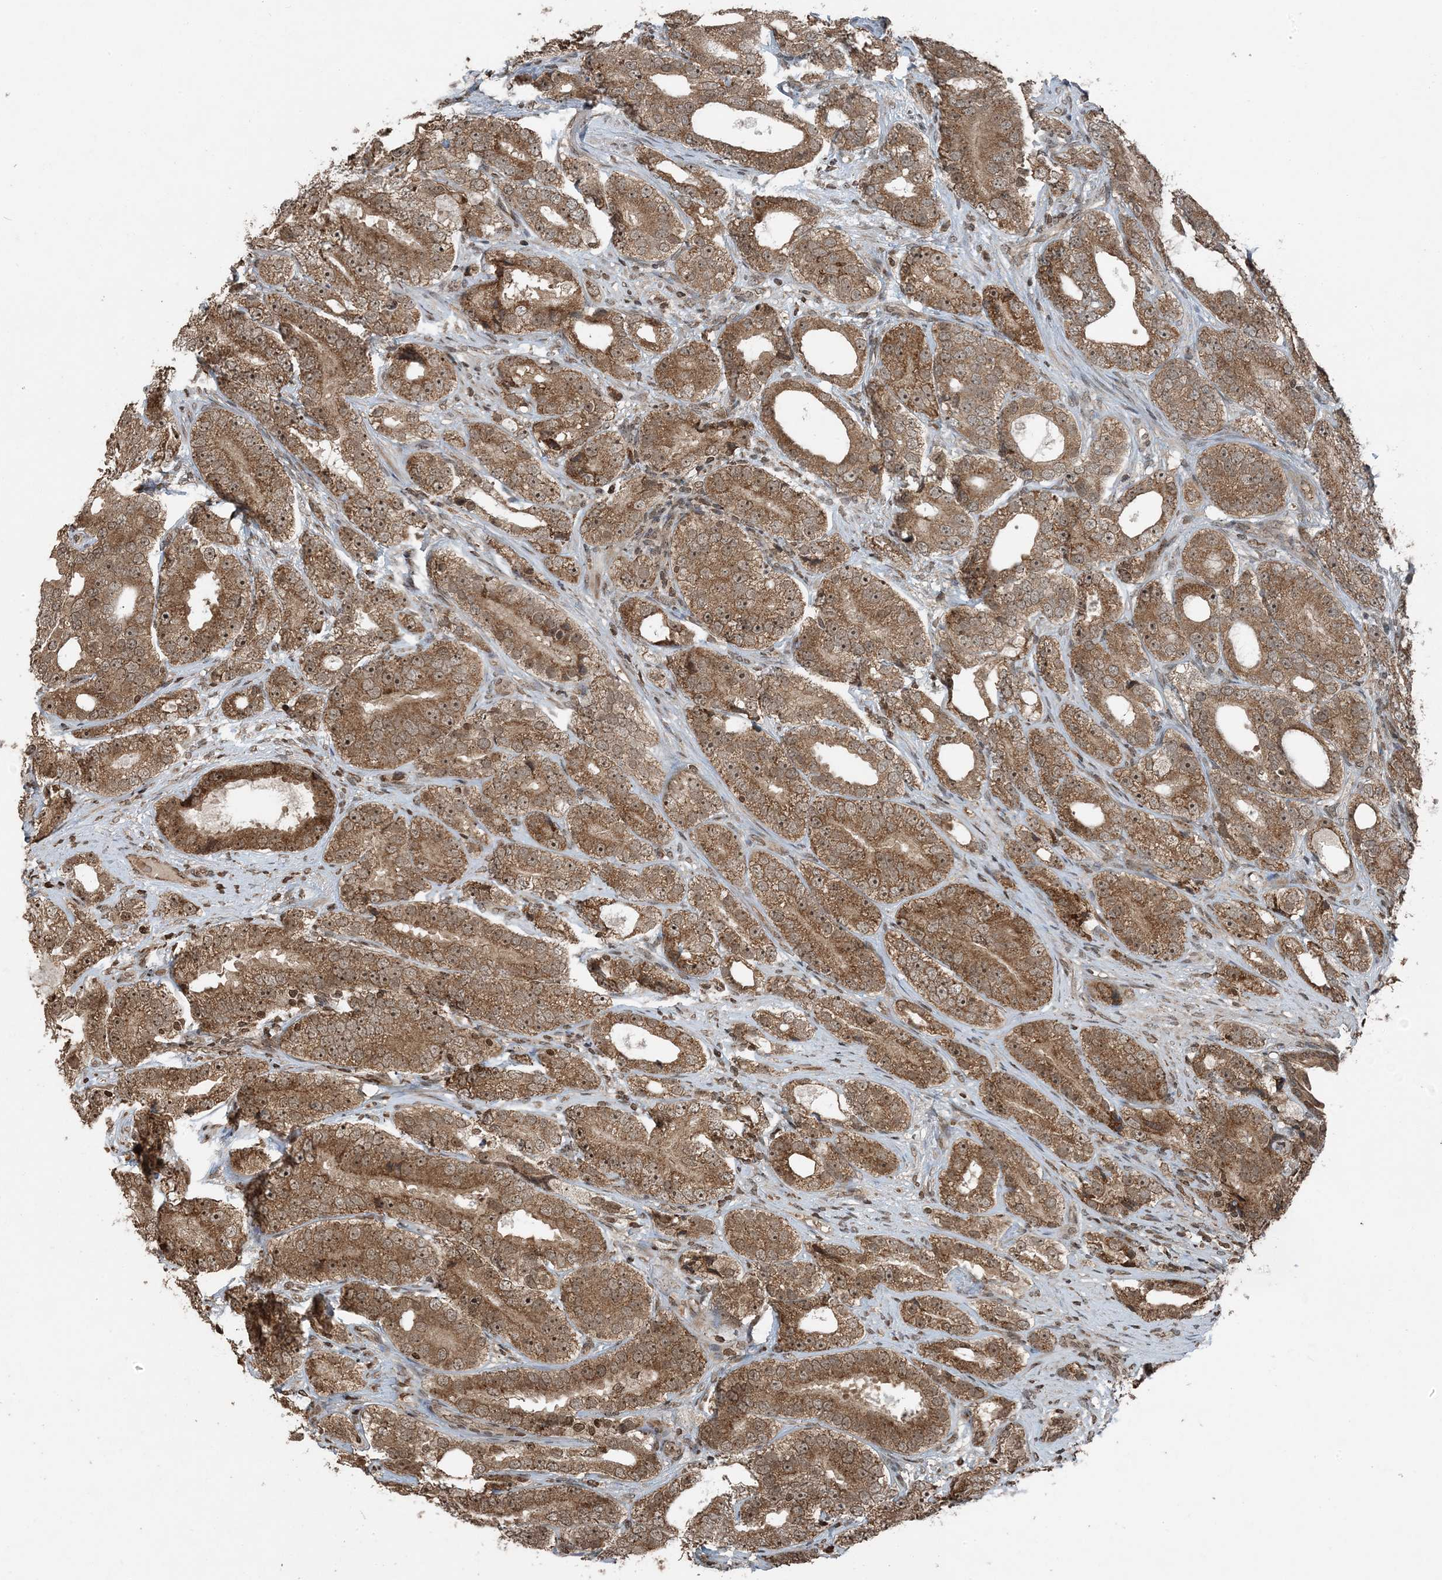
{"staining": {"intensity": "moderate", "quantity": ">75%", "location": "cytoplasmic/membranous,nuclear"}, "tissue": "prostate cancer", "cell_type": "Tumor cells", "image_type": "cancer", "snomed": [{"axis": "morphology", "description": "Adenocarcinoma, High grade"}, {"axis": "topography", "description": "Prostate"}], "caption": "High-power microscopy captured an IHC image of high-grade adenocarcinoma (prostate), revealing moderate cytoplasmic/membranous and nuclear expression in about >75% of tumor cells.", "gene": "ZFAND2B", "patient": {"sex": "male", "age": 56}}